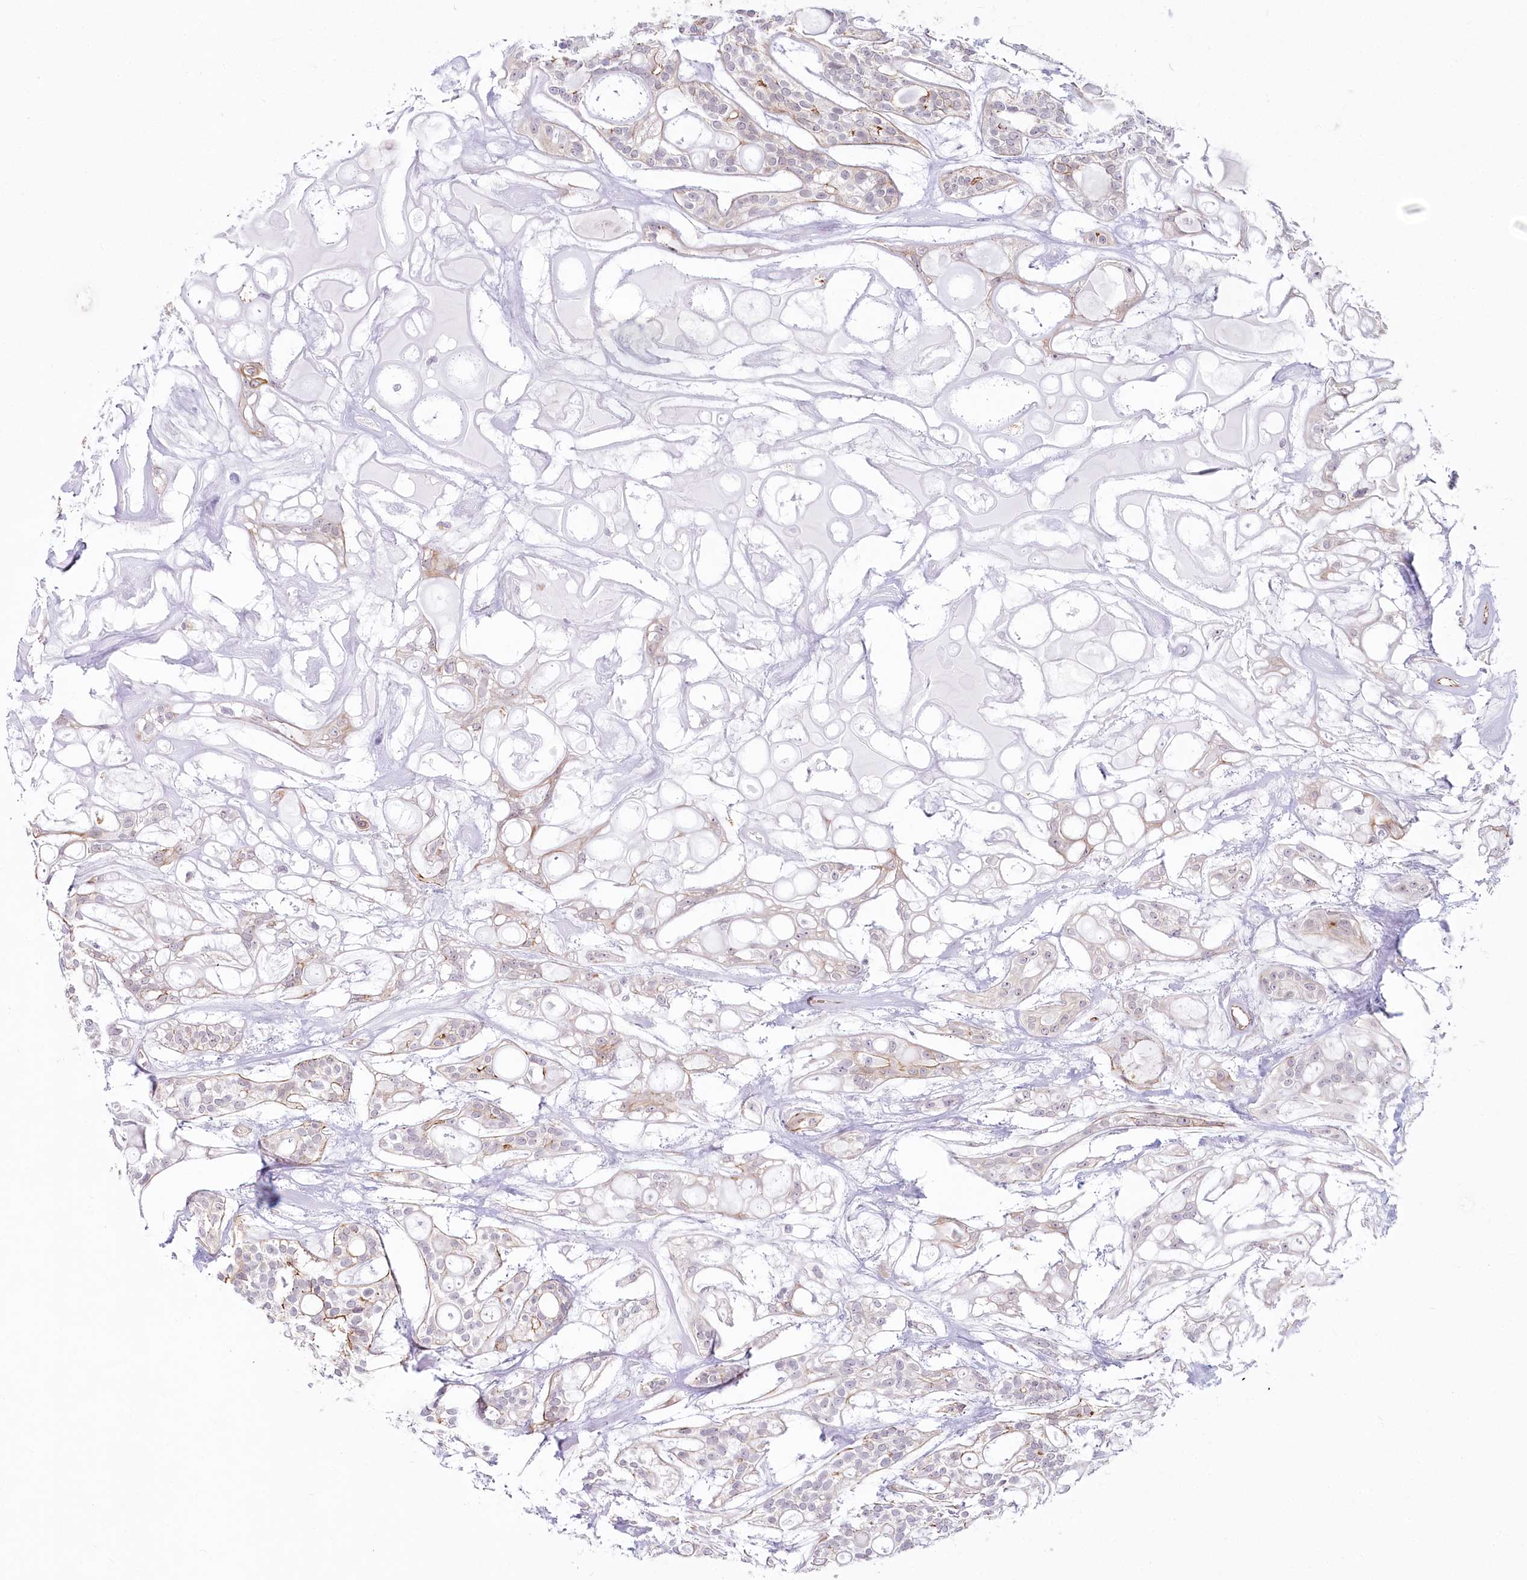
{"staining": {"intensity": "moderate", "quantity": "<25%", "location": "cytoplasmic/membranous"}, "tissue": "head and neck cancer", "cell_type": "Tumor cells", "image_type": "cancer", "snomed": [{"axis": "morphology", "description": "Adenocarcinoma, NOS"}, {"axis": "topography", "description": "Head-Neck"}], "caption": "Protein positivity by IHC shows moderate cytoplasmic/membranous positivity in about <25% of tumor cells in head and neck cancer. The protein is shown in brown color, while the nuclei are stained blue.", "gene": "ABHD8", "patient": {"sex": "male", "age": 66}}